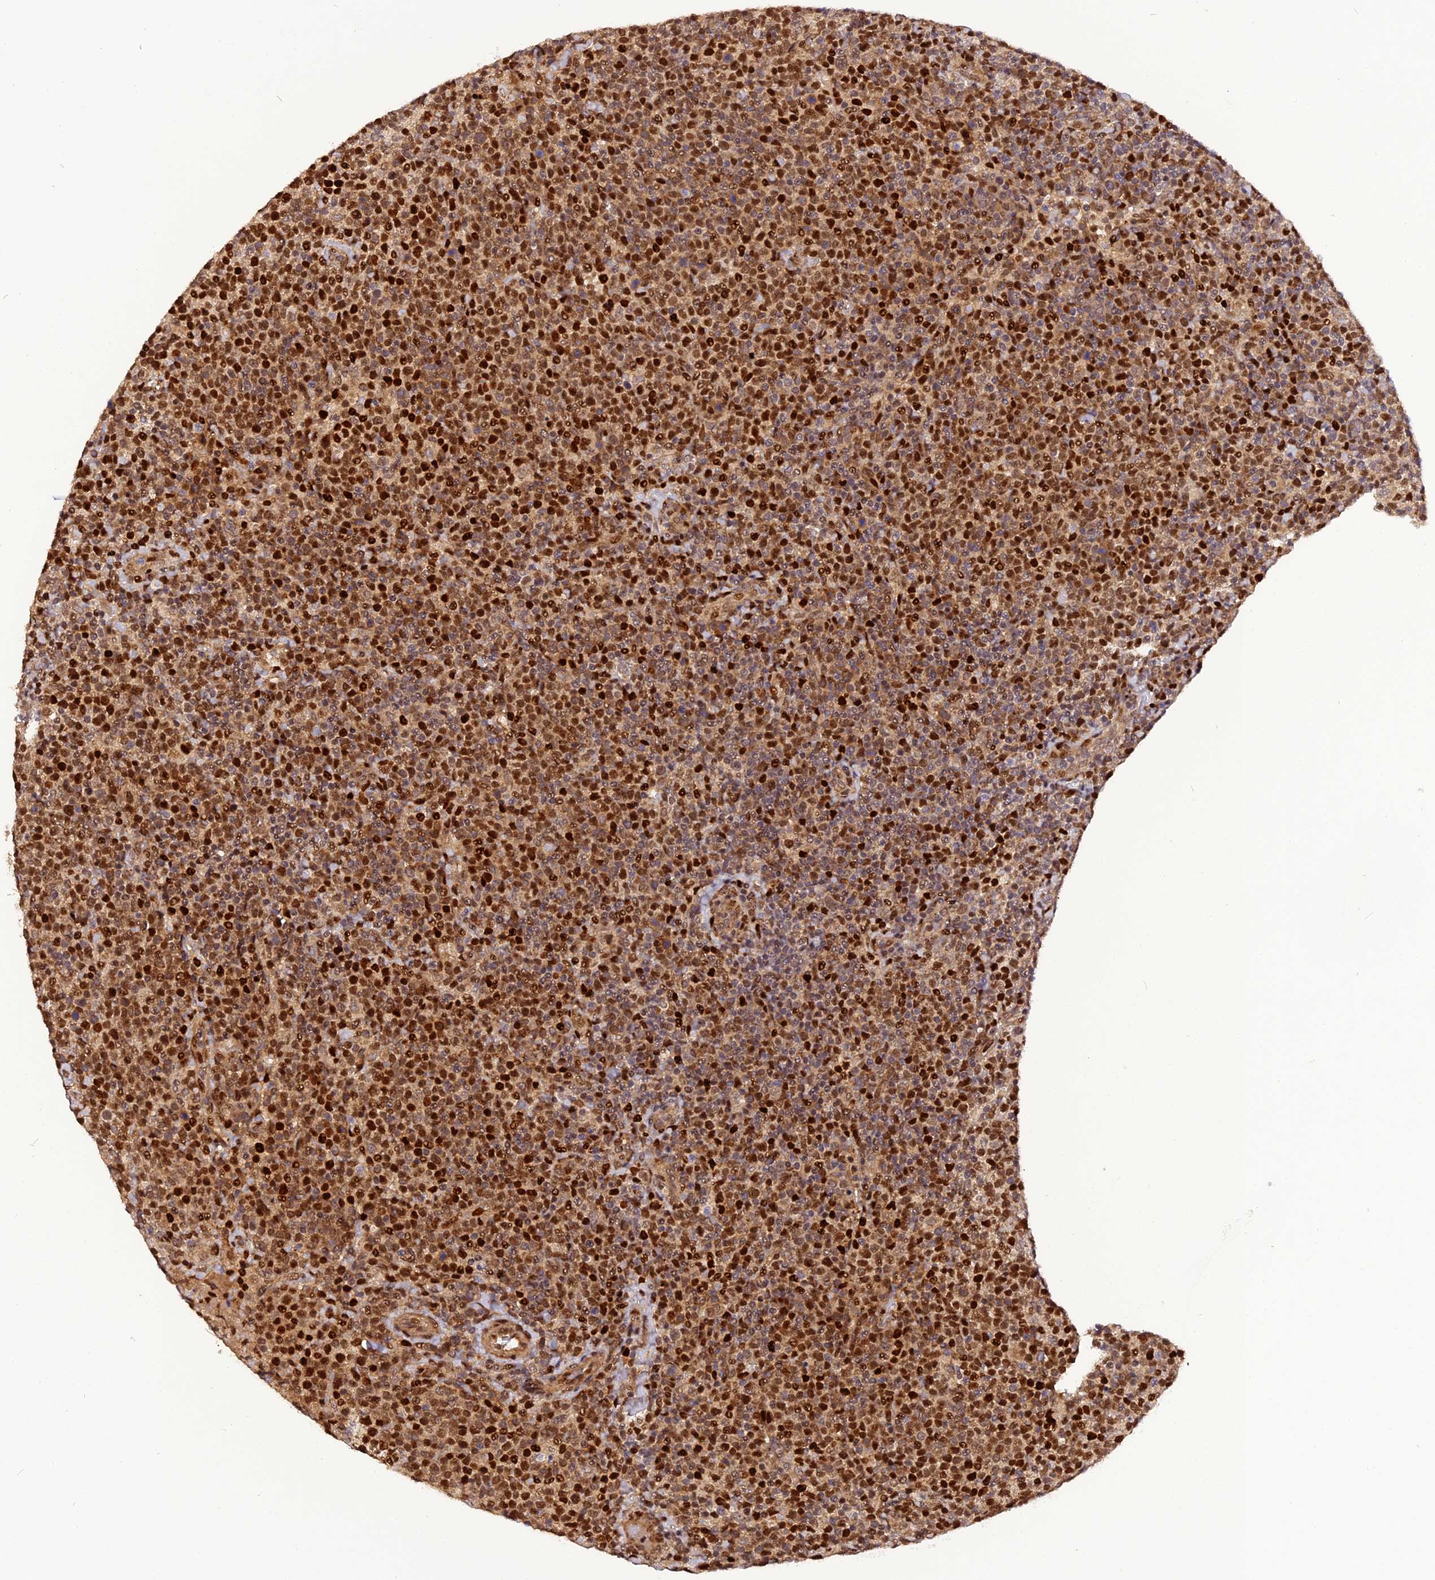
{"staining": {"intensity": "moderate", "quantity": ">75%", "location": "nuclear"}, "tissue": "lymphoma", "cell_type": "Tumor cells", "image_type": "cancer", "snomed": [{"axis": "morphology", "description": "Malignant lymphoma, non-Hodgkin's type, High grade"}, {"axis": "topography", "description": "Lymph node"}], "caption": "High-power microscopy captured an immunohistochemistry (IHC) image of lymphoma, revealing moderate nuclear expression in about >75% of tumor cells.", "gene": "MICALL1", "patient": {"sex": "male", "age": 61}}